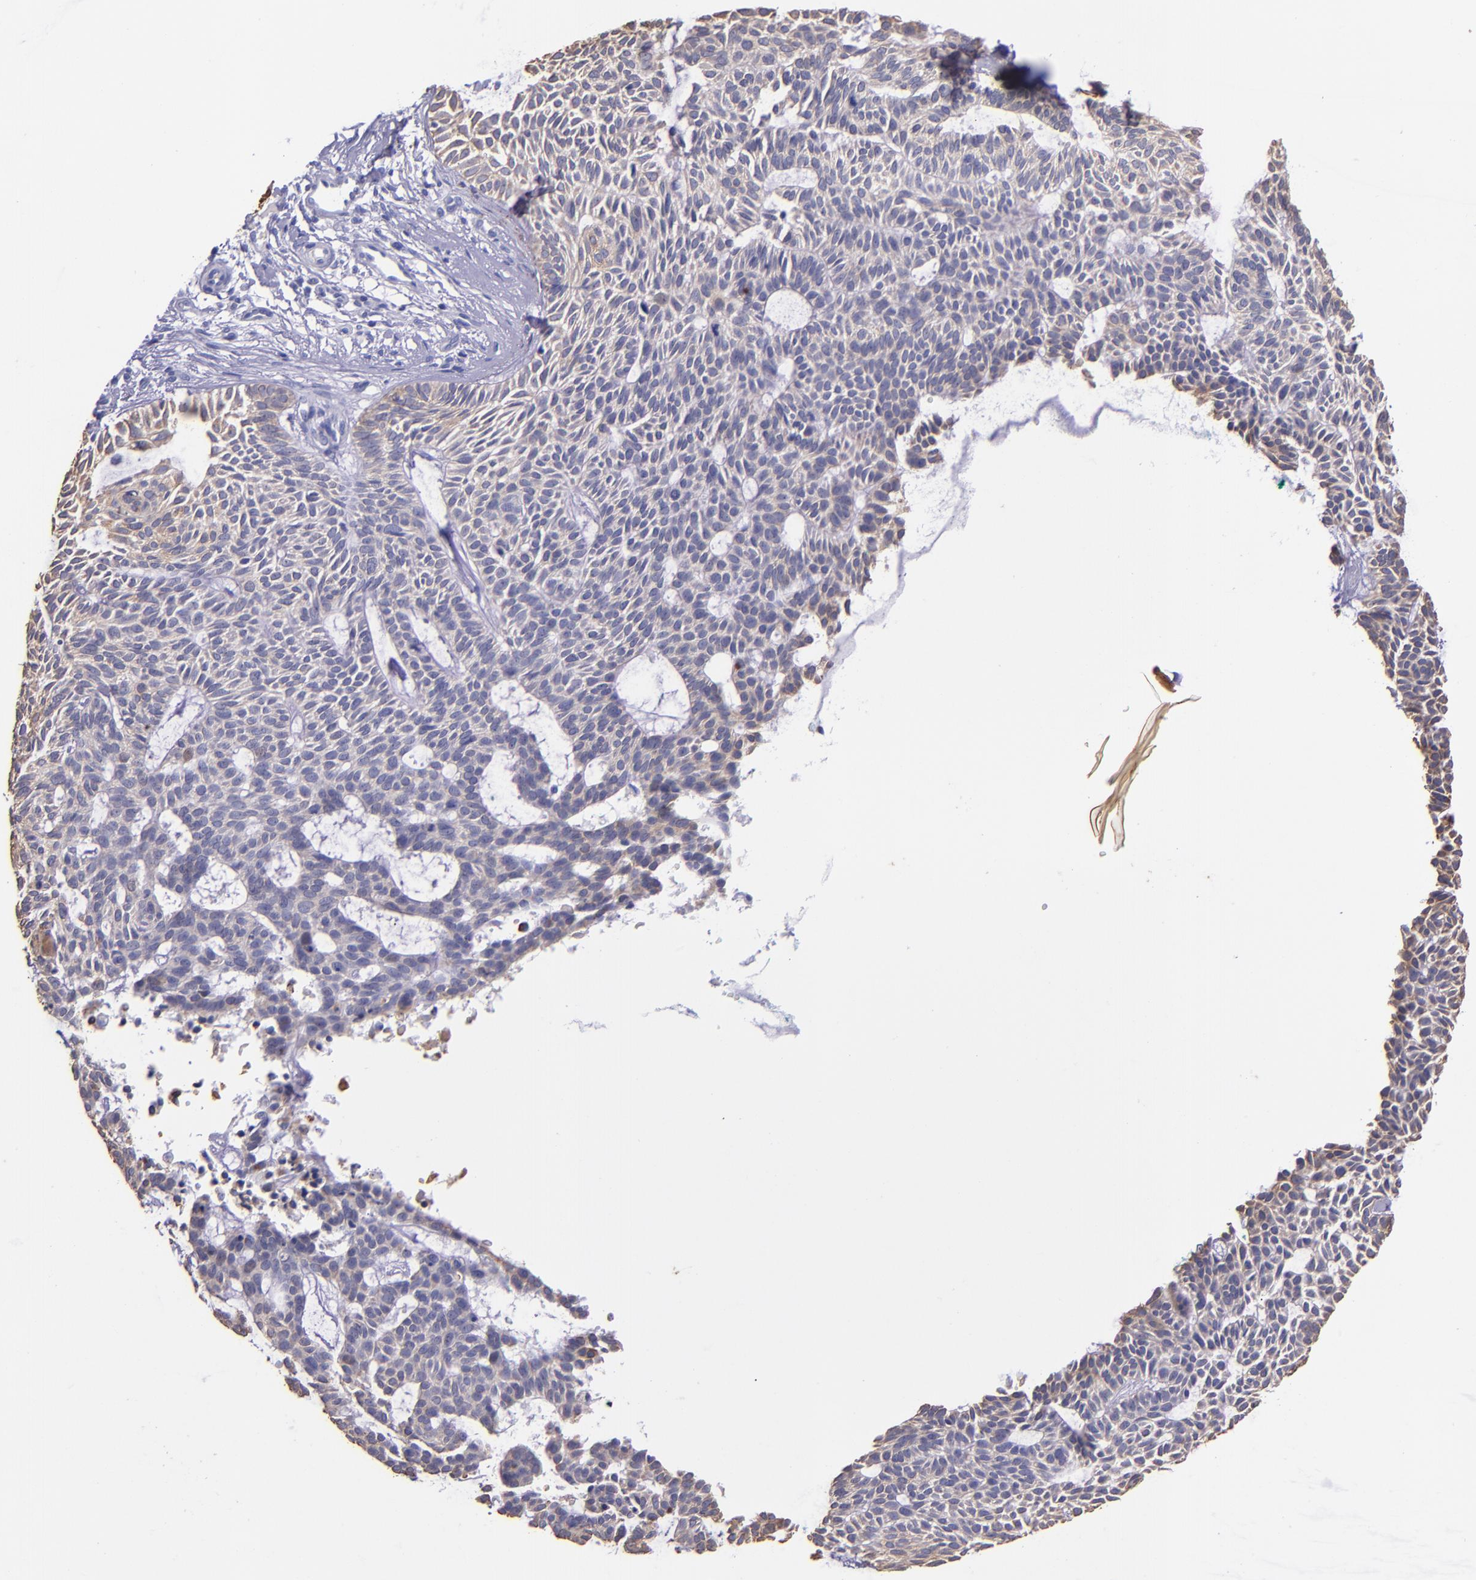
{"staining": {"intensity": "weak", "quantity": "<25%", "location": "cytoplasmic/membranous"}, "tissue": "skin cancer", "cell_type": "Tumor cells", "image_type": "cancer", "snomed": [{"axis": "morphology", "description": "Basal cell carcinoma"}, {"axis": "topography", "description": "Skin"}], "caption": "Skin cancer (basal cell carcinoma) stained for a protein using immunohistochemistry demonstrates no positivity tumor cells.", "gene": "KRT4", "patient": {"sex": "male", "age": 75}}